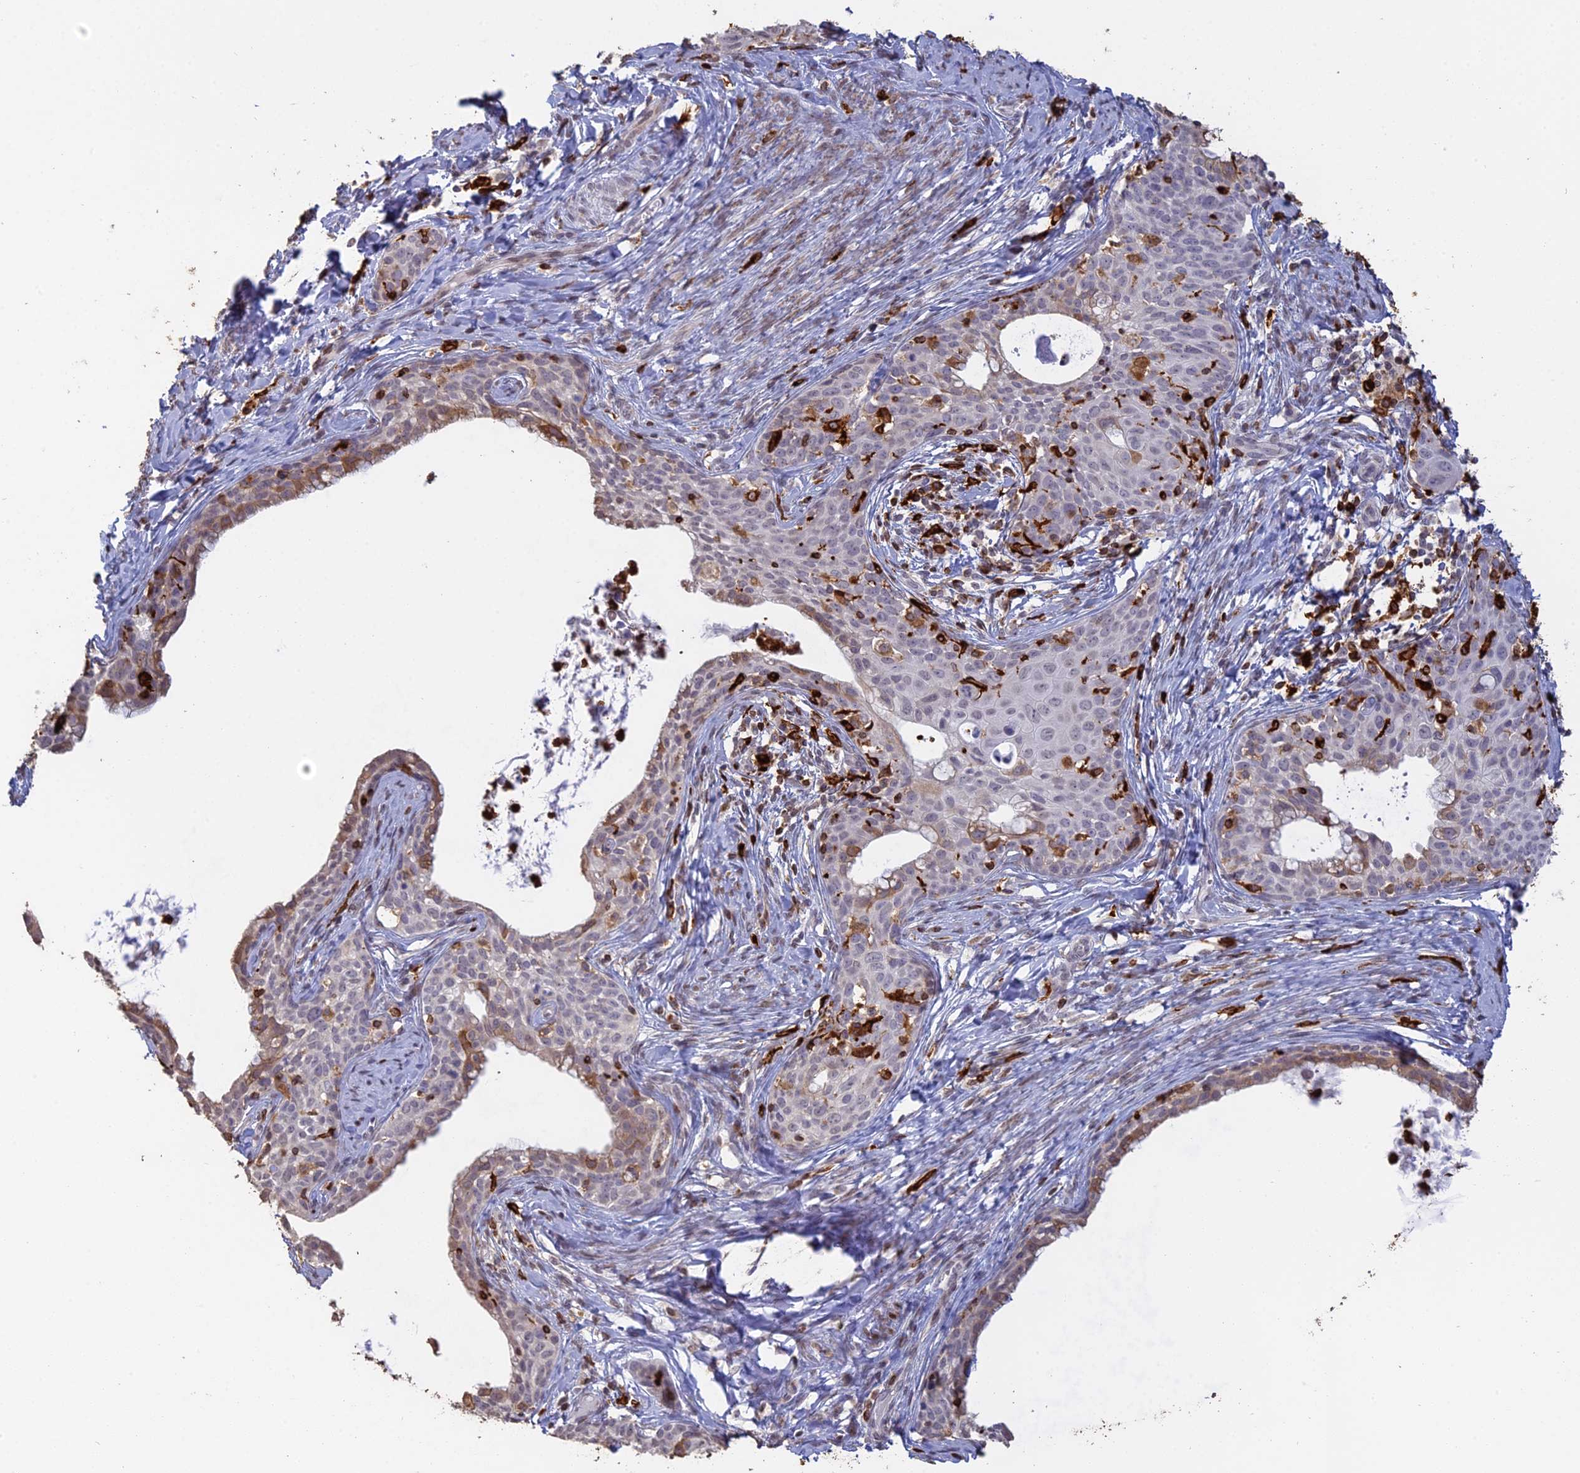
{"staining": {"intensity": "negative", "quantity": "none", "location": "none"}, "tissue": "cervical cancer", "cell_type": "Tumor cells", "image_type": "cancer", "snomed": [{"axis": "morphology", "description": "Squamous cell carcinoma, NOS"}, {"axis": "topography", "description": "Cervix"}], "caption": "Immunohistochemical staining of human cervical cancer (squamous cell carcinoma) shows no significant positivity in tumor cells.", "gene": "APOBR", "patient": {"sex": "female", "age": 52}}